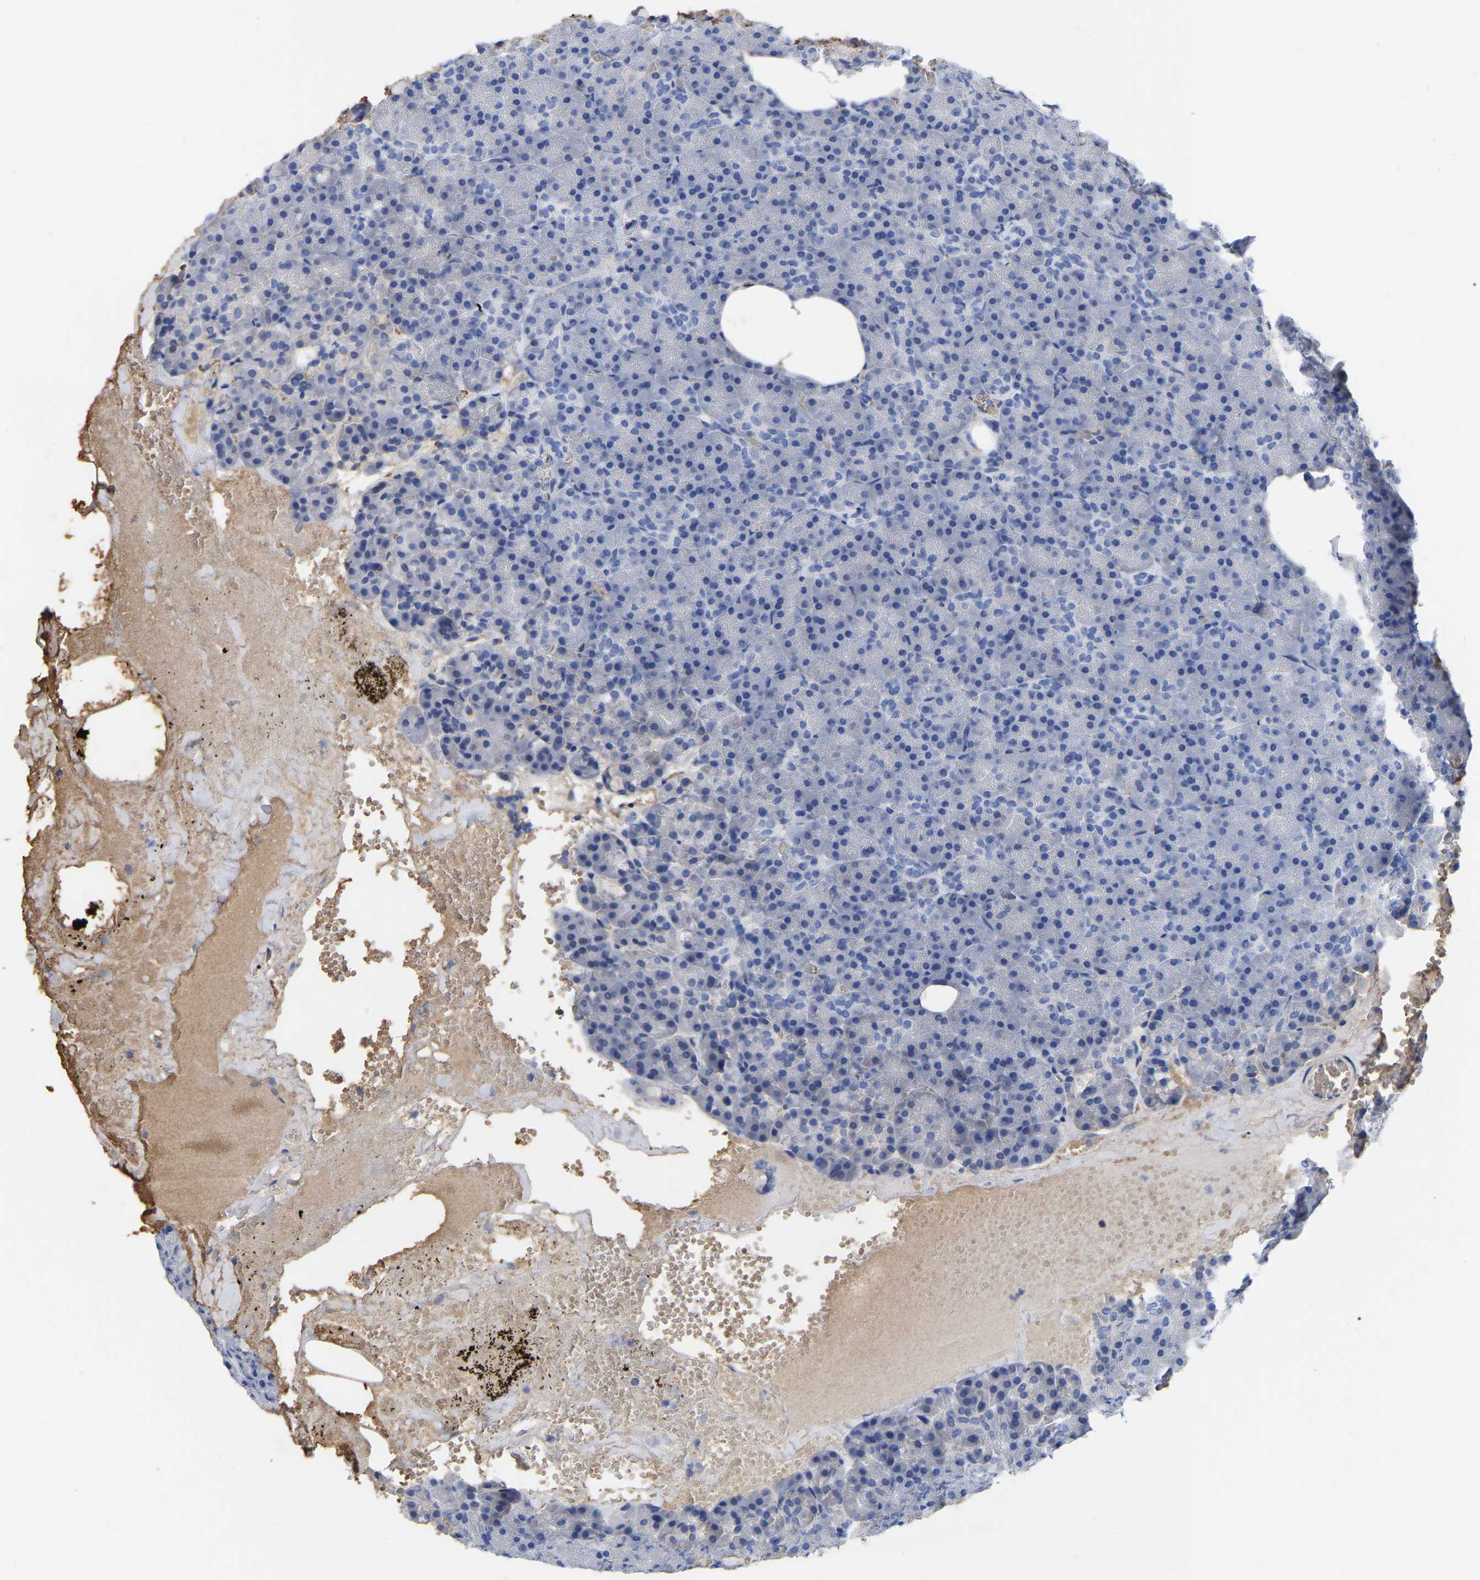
{"staining": {"intensity": "negative", "quantity": "none", "location": "none"}, "tissue": "pancreas", "cell_type": "Exocrine glandular cells", "image_type": "normal", "snomed": [{"axis": "morphology", "description": "Normal tissue, NOS"}, {"axis": "morphology", "description": "Carcinoid, malignant, NOS"}, {"axis": "topography", "description": "Pancreas"}], "caption": "This is an immunohistochemistry histopathology image of benign human pancreas. There is no staining in exocrine glandular cells.", "gene": "GDF3", "patient": {"sex": "female", "age": 35}}